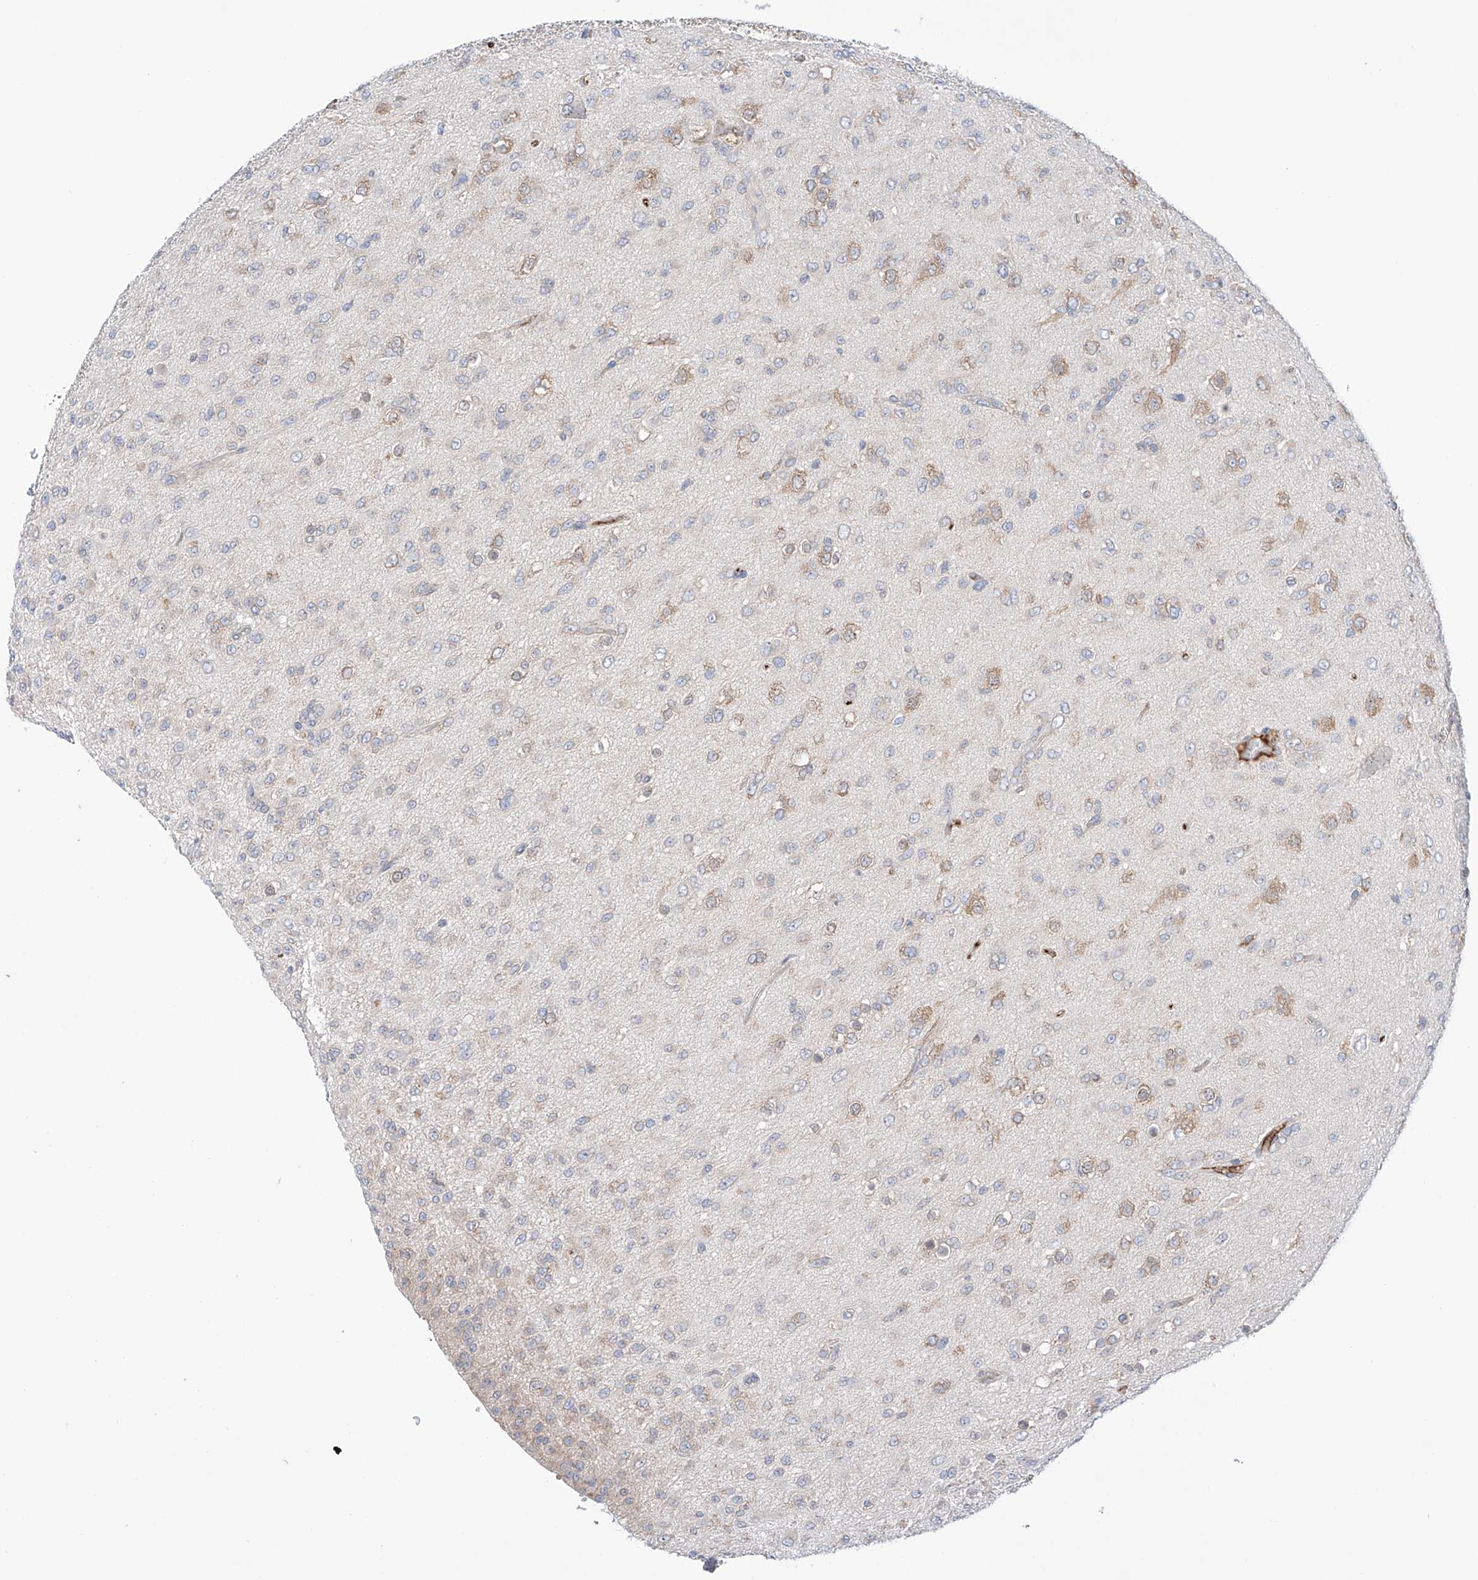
{"staining": {"intensity": "weak", "quantity": "25%-75%", "location": "cytoplasmic/membranous"}, "tissue": "glioma", "cell_type": "Tumor cells", "image_type": "cancer", "snomed": [{"axis": "morphology", "description": "Glioma, malignant, Low grade"}, {"axis": "topography", "description": "Brain"}], "caption": "Protein expression analysis of glioma exhibits weak cytoplasmic/membranous expression in approximately 25%-75% of tumor cells.", "gene": "PGGT1B", "patient": {"sex": "male", "age": 65}}